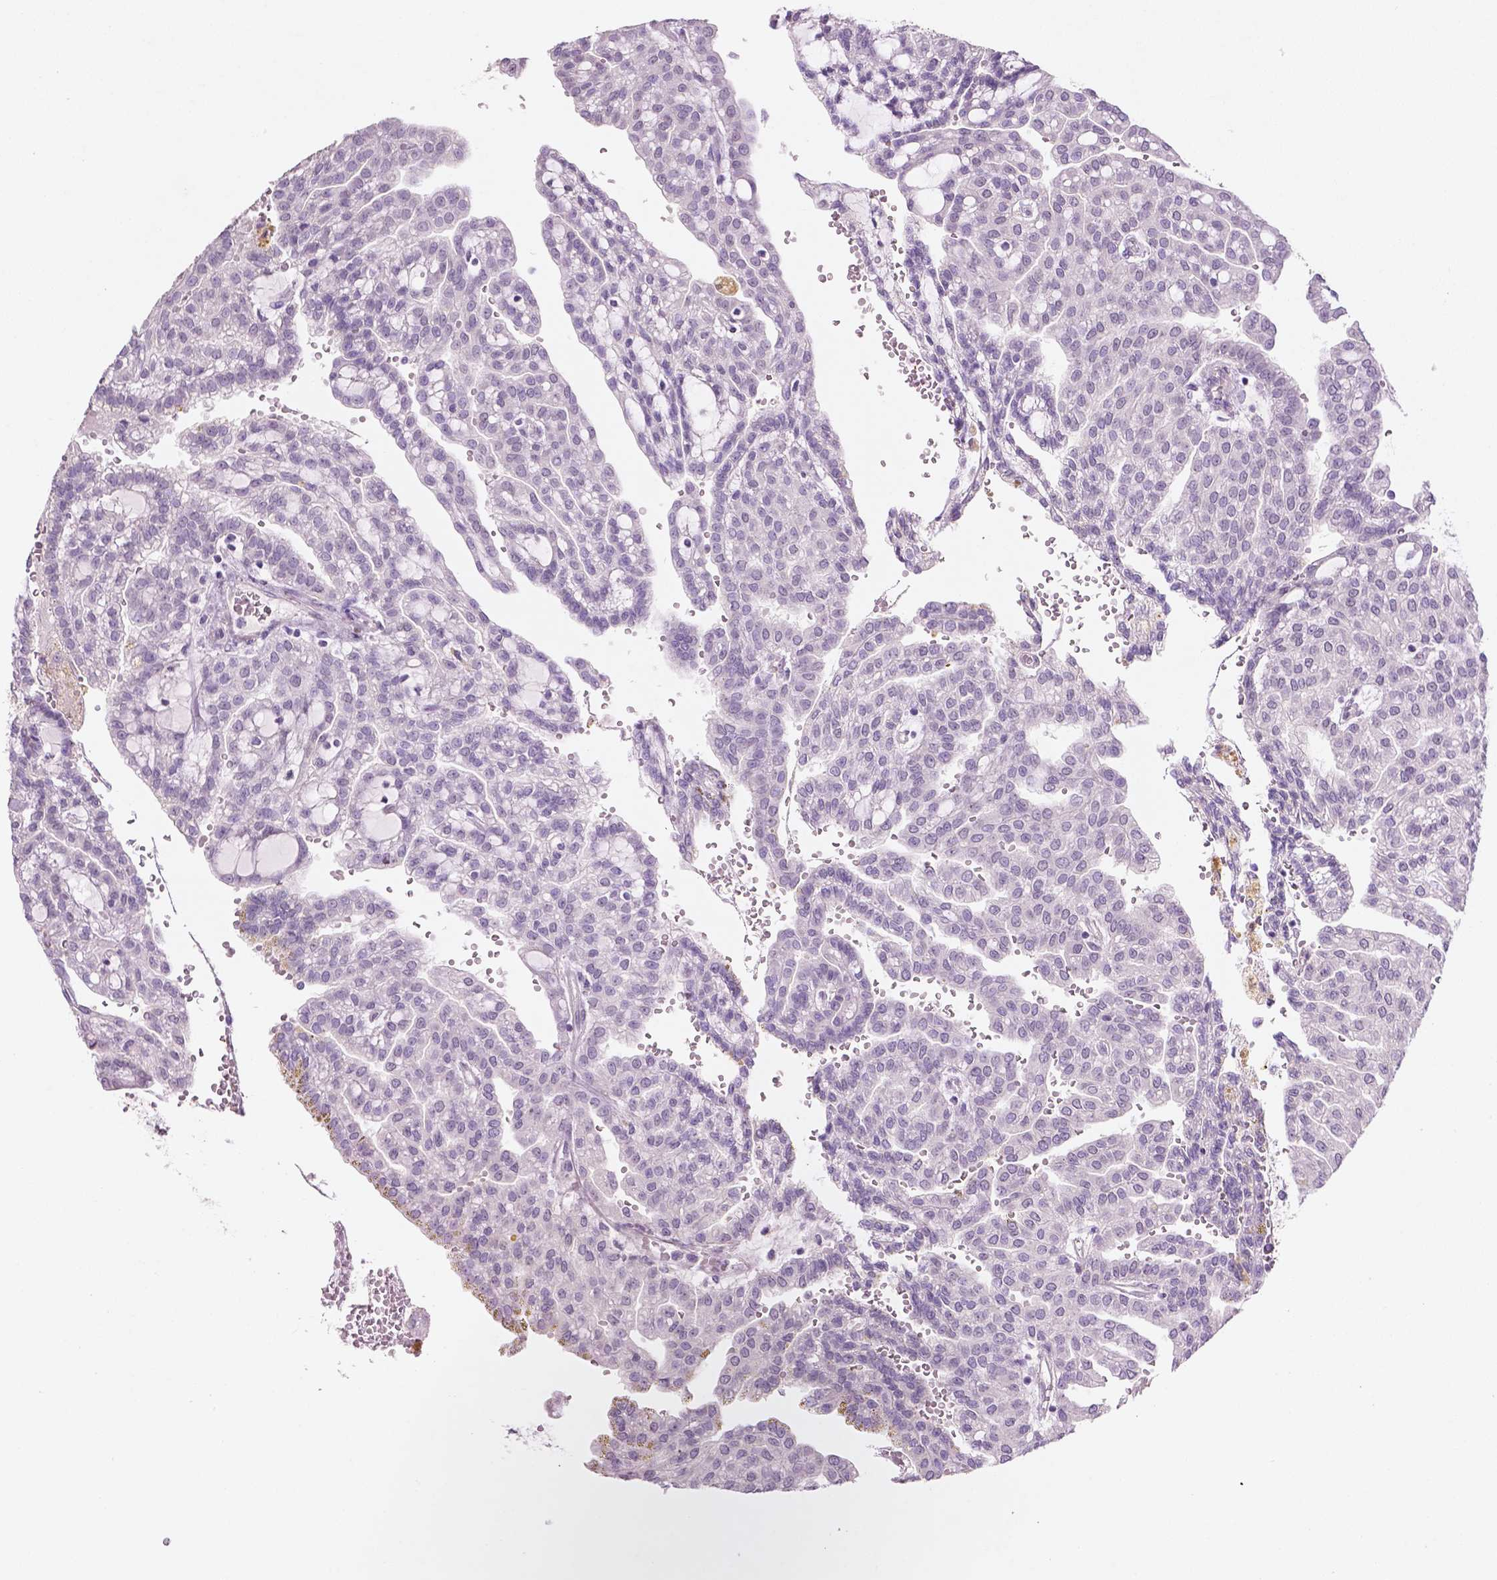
{"staining": {"intensity": "negative", "quantity": "none", "location": "none"}, "tissue": "renal cancer", "cell_type": "Tumor cells", "image_type": "cancer", "snomed": [{"axis": "morphology", "description": "Adenocarcinoma, NOS"}, {"axis": "topography", "description": "Kidney"}], "caption": "Micrograph shows no protein positivity in tumor cells of renal cancer tissue.", "gene": "DLG2", "patient": {"sex": "male", "age": 63}}